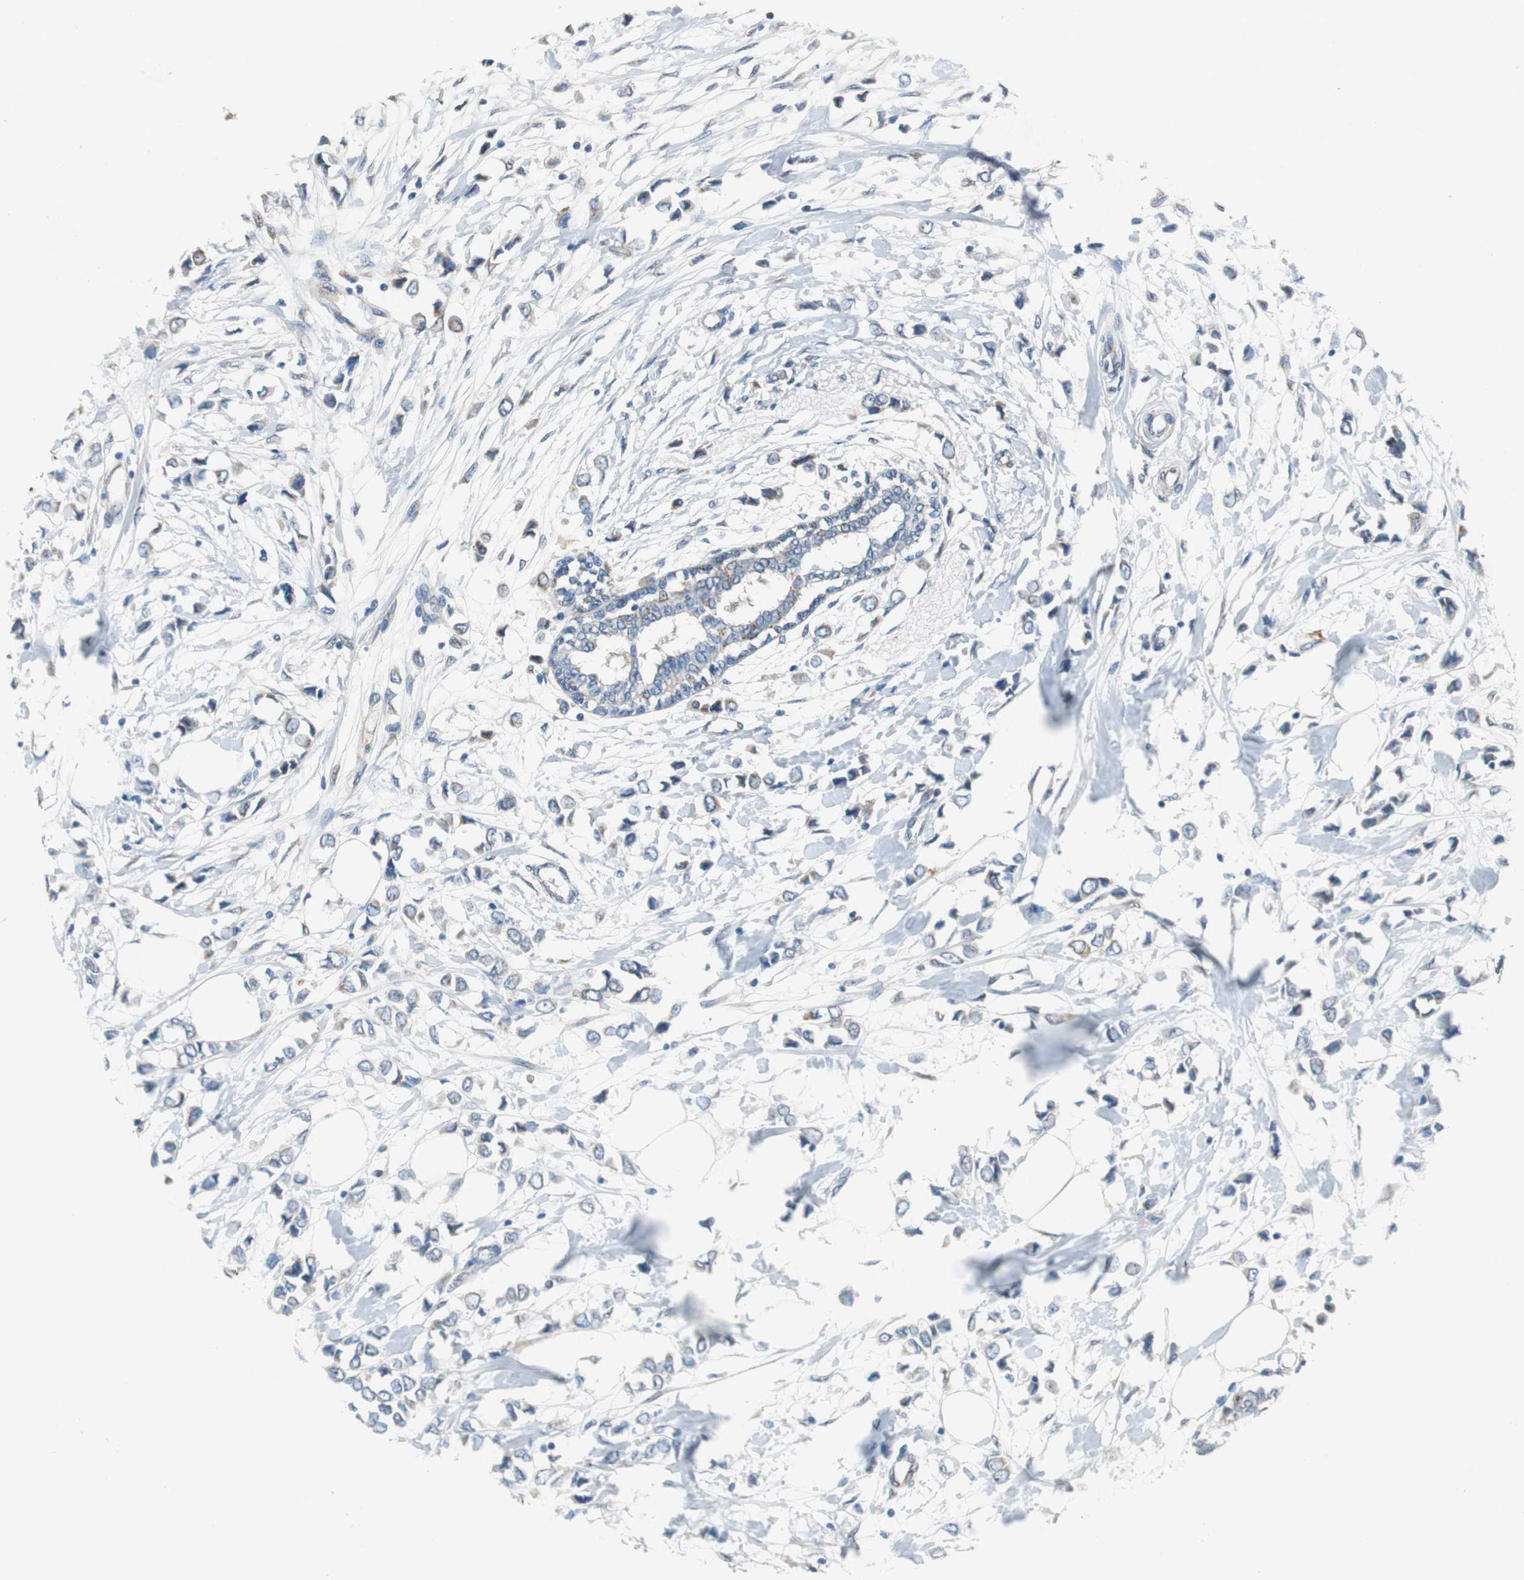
{"staining": {"intensity": "weak", "quantity": "<25%", "location": "cytoplasmic/membranous"}, "tissue": "breast cancer", "cell_type": "Tumor cells", "image_type": "cancer", "snomed": [{"axis": "morphology", "description": "Lobular carcinoma"}, {"axis": "topography", "description": "Breast"}], "caption": "Immunohistochemistry (IHC) image of neoplastic tissue: human breast cancer stained with DAB (3,3'-diaminobenzidine) demonstrates no significant protein staining in tumor cells.", "gene": "ALDH4A1", "patient": {"sex": "female", "age": 51}}